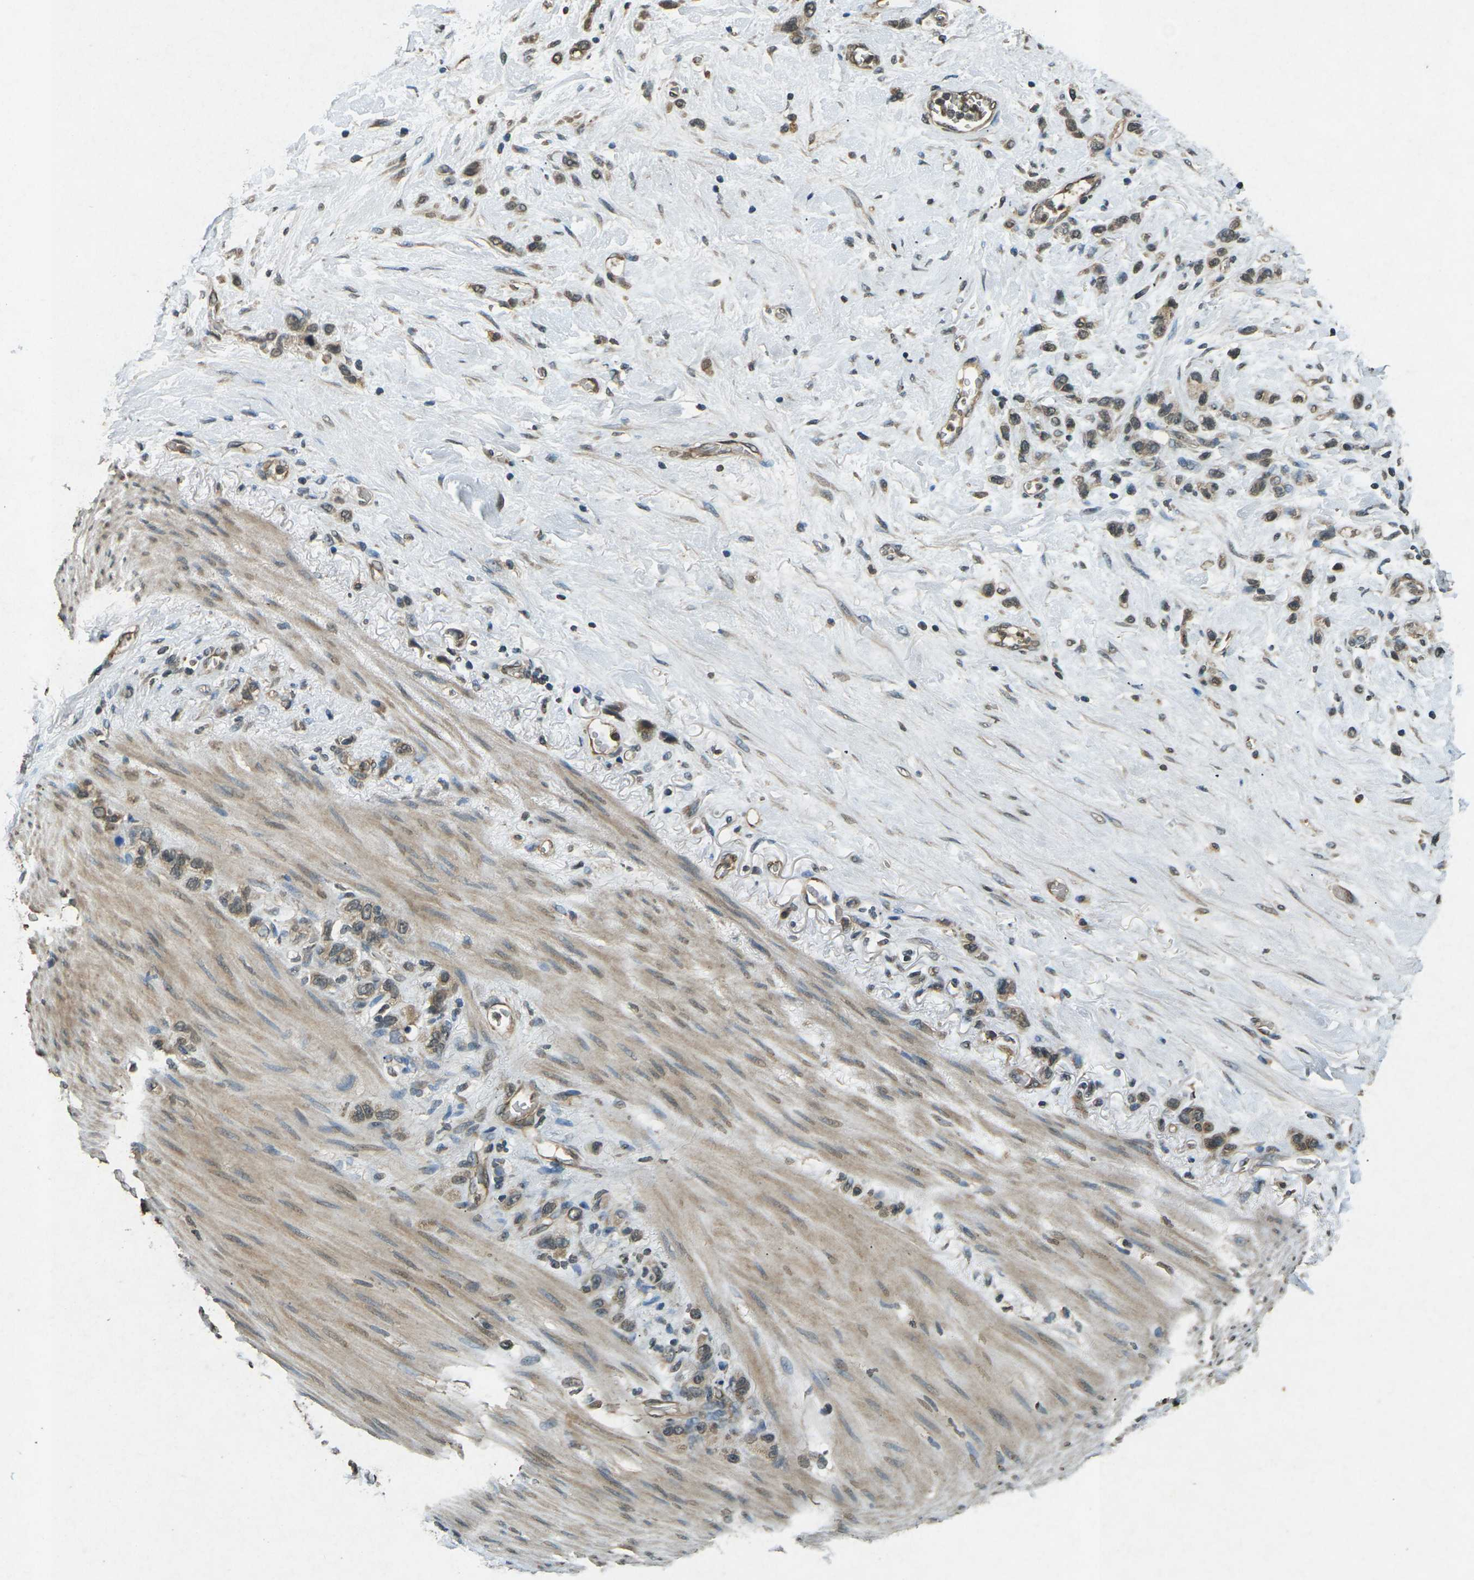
{"staining": {"intensity": "weak", "quantity": ">75%", "location": "cytoplasmic/membranous"}, "tissue": "stomach cancer", "cell_type": "Tumor cells", "image_type": "cancer", "snomed": [{"axis": "morphology", "description": "Adenocarcinoma, NOS"}, {"axis": "morphology", "description": "Adenocarcinoma, High grade"}, {"axis": "topography", "description": "Stomach, upper"}, {"axis": "topography", "description": "Stomach, lower"}], "caption": "Immunohistochemical staining of human stomach cancer (adenocarcinoma) reveals low levels of weak cytoplasmic/membranous expression in approximately >75% of tumor cells.", "gene": "PDE2A", "patient": {"sex": "female", "age": 65}}